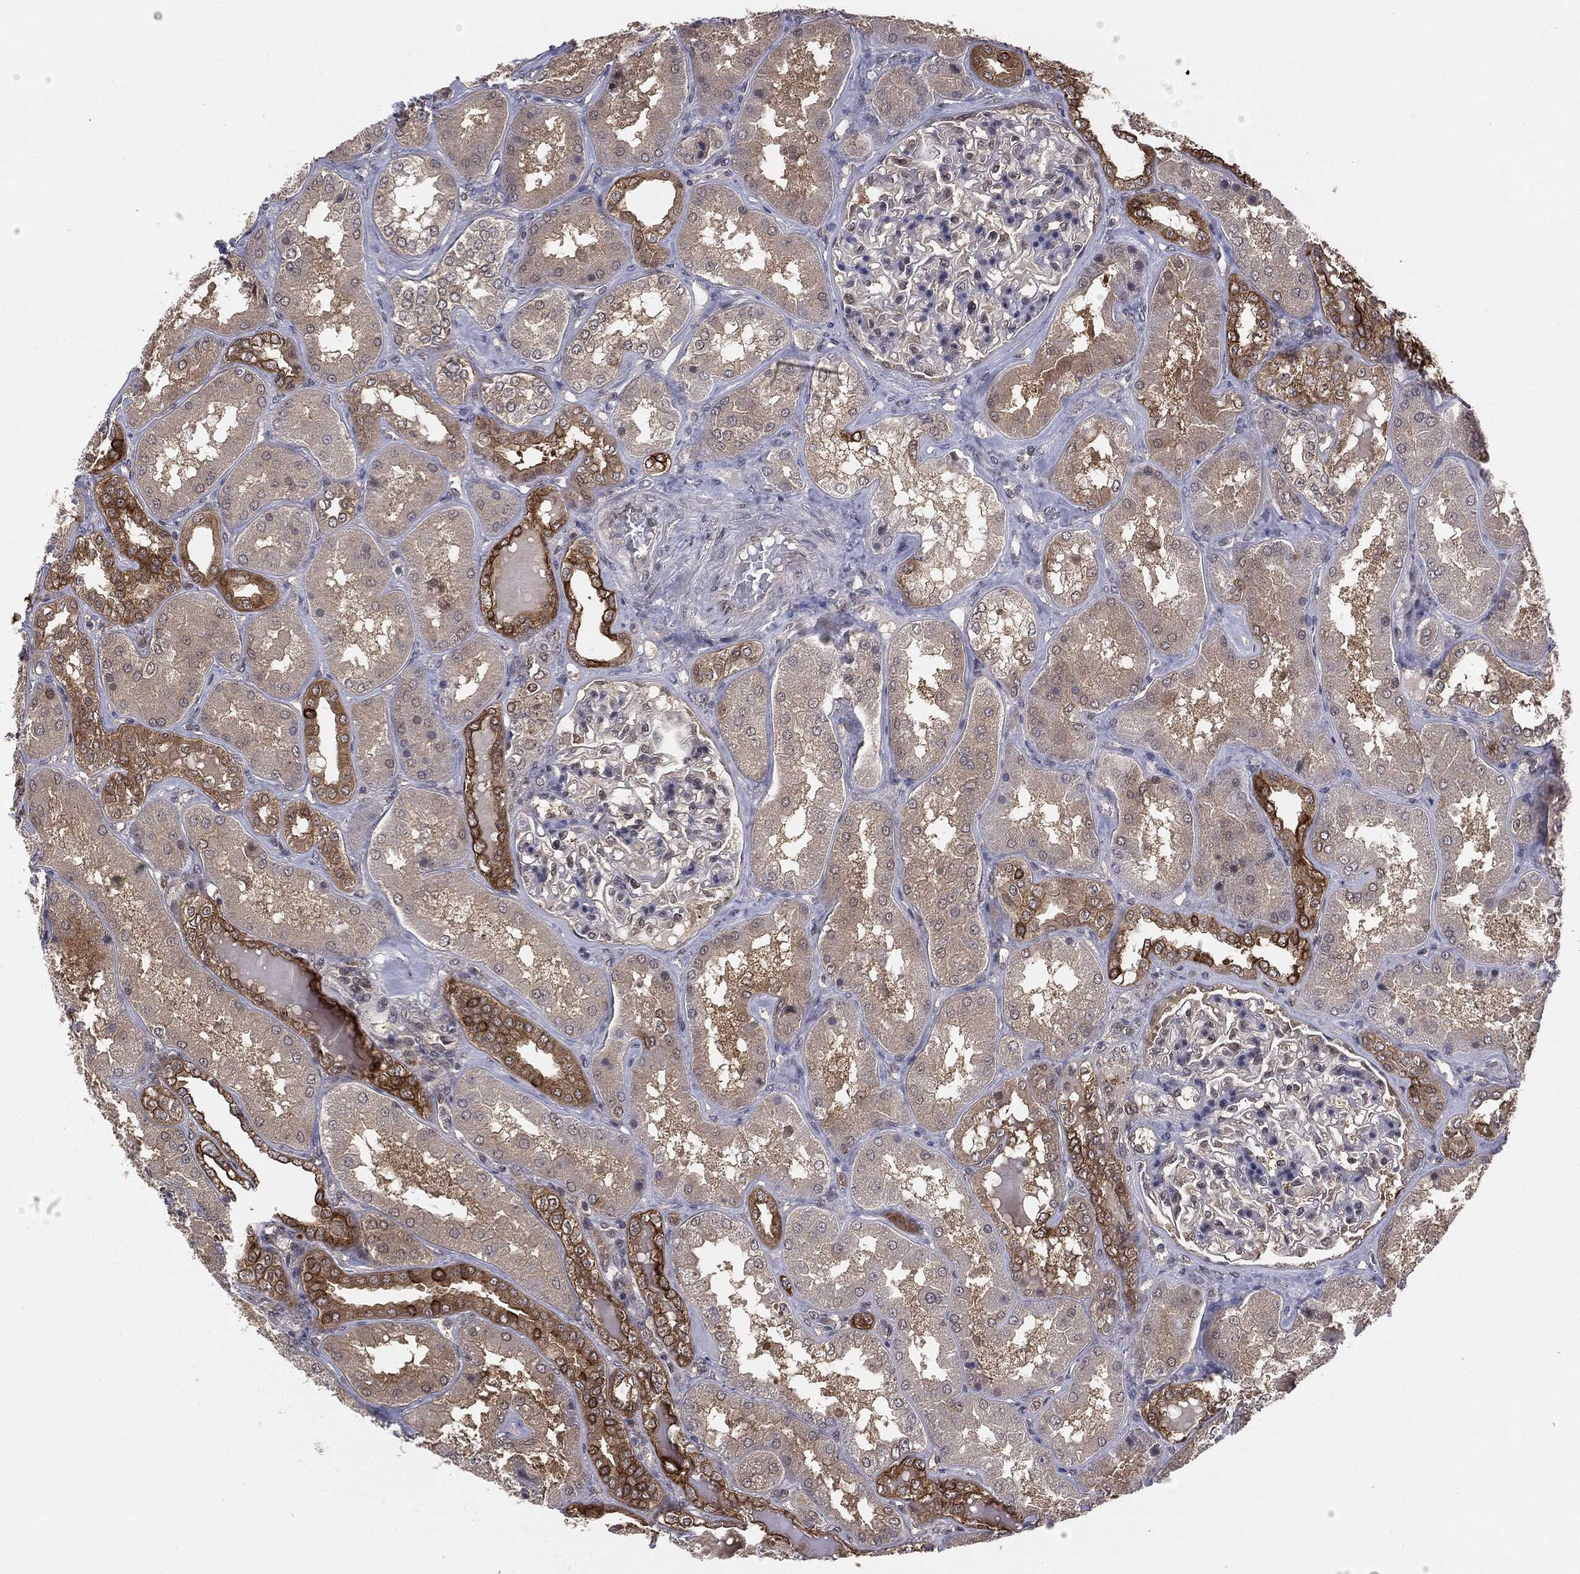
{"staining": {"intensity": "negative", "quantity": "none", "location": "none"}, "tissue": "kidney", "cell_type": "Cells in glomeruli", "image_type": "normal", "snomed": [{"axis": "morphology", "description": "Normal tissue, NOS"}, {"axis": "topography", "description": "Kidney"}], "caption": "A high-resolution histopathology image shows immunohistochemistry staining of unremarkable kidney, which displays no significant positivity in cells in glomeruli.", "gene": "KRT7", "patient": {"sex": "female", "age": 56}}